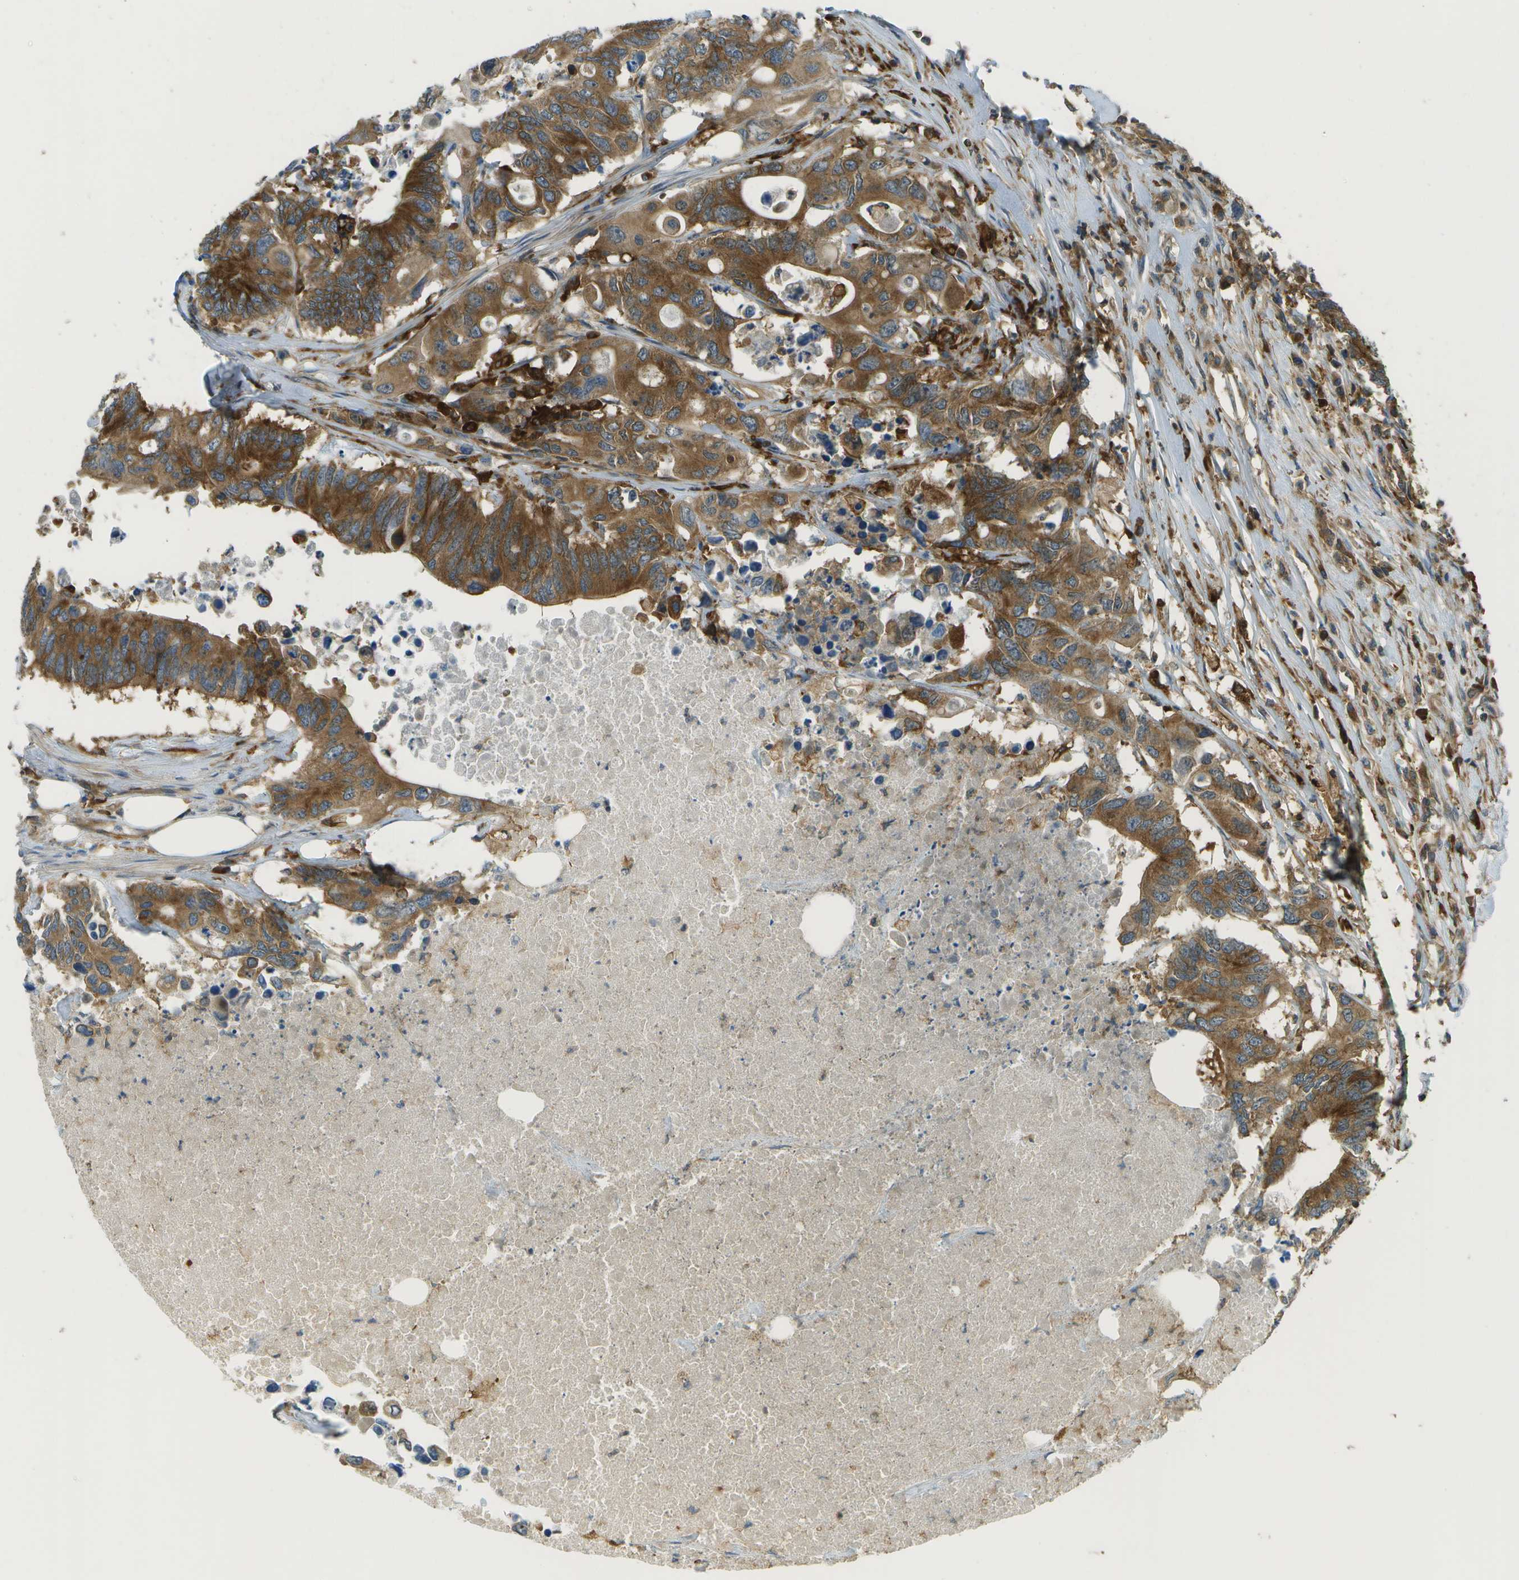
{"staining": {"intensity": "moderate", "quantity": ">75%", "location": "cytoplasmic/membranous"}, "tissue": "colorectal cancer", "cell_type": "Tumor cells", "image_type": "cancer", "snomed": [{"axis": "morphology", "description": "Adenocarcinoma, NOS"}, {"axis": "topography", "description": "Colon"}], "caption": "Colorectal cancer was stained to show a protein in brown. There is medium levels of moderate cytoplasmic/membranous staining in about >75% of tumor cells. The protein of interest is shown in brown color, while the nuclei are stained blue.", "gene": "TMTC1", "patient": {"sex": "male", "age": 71}}